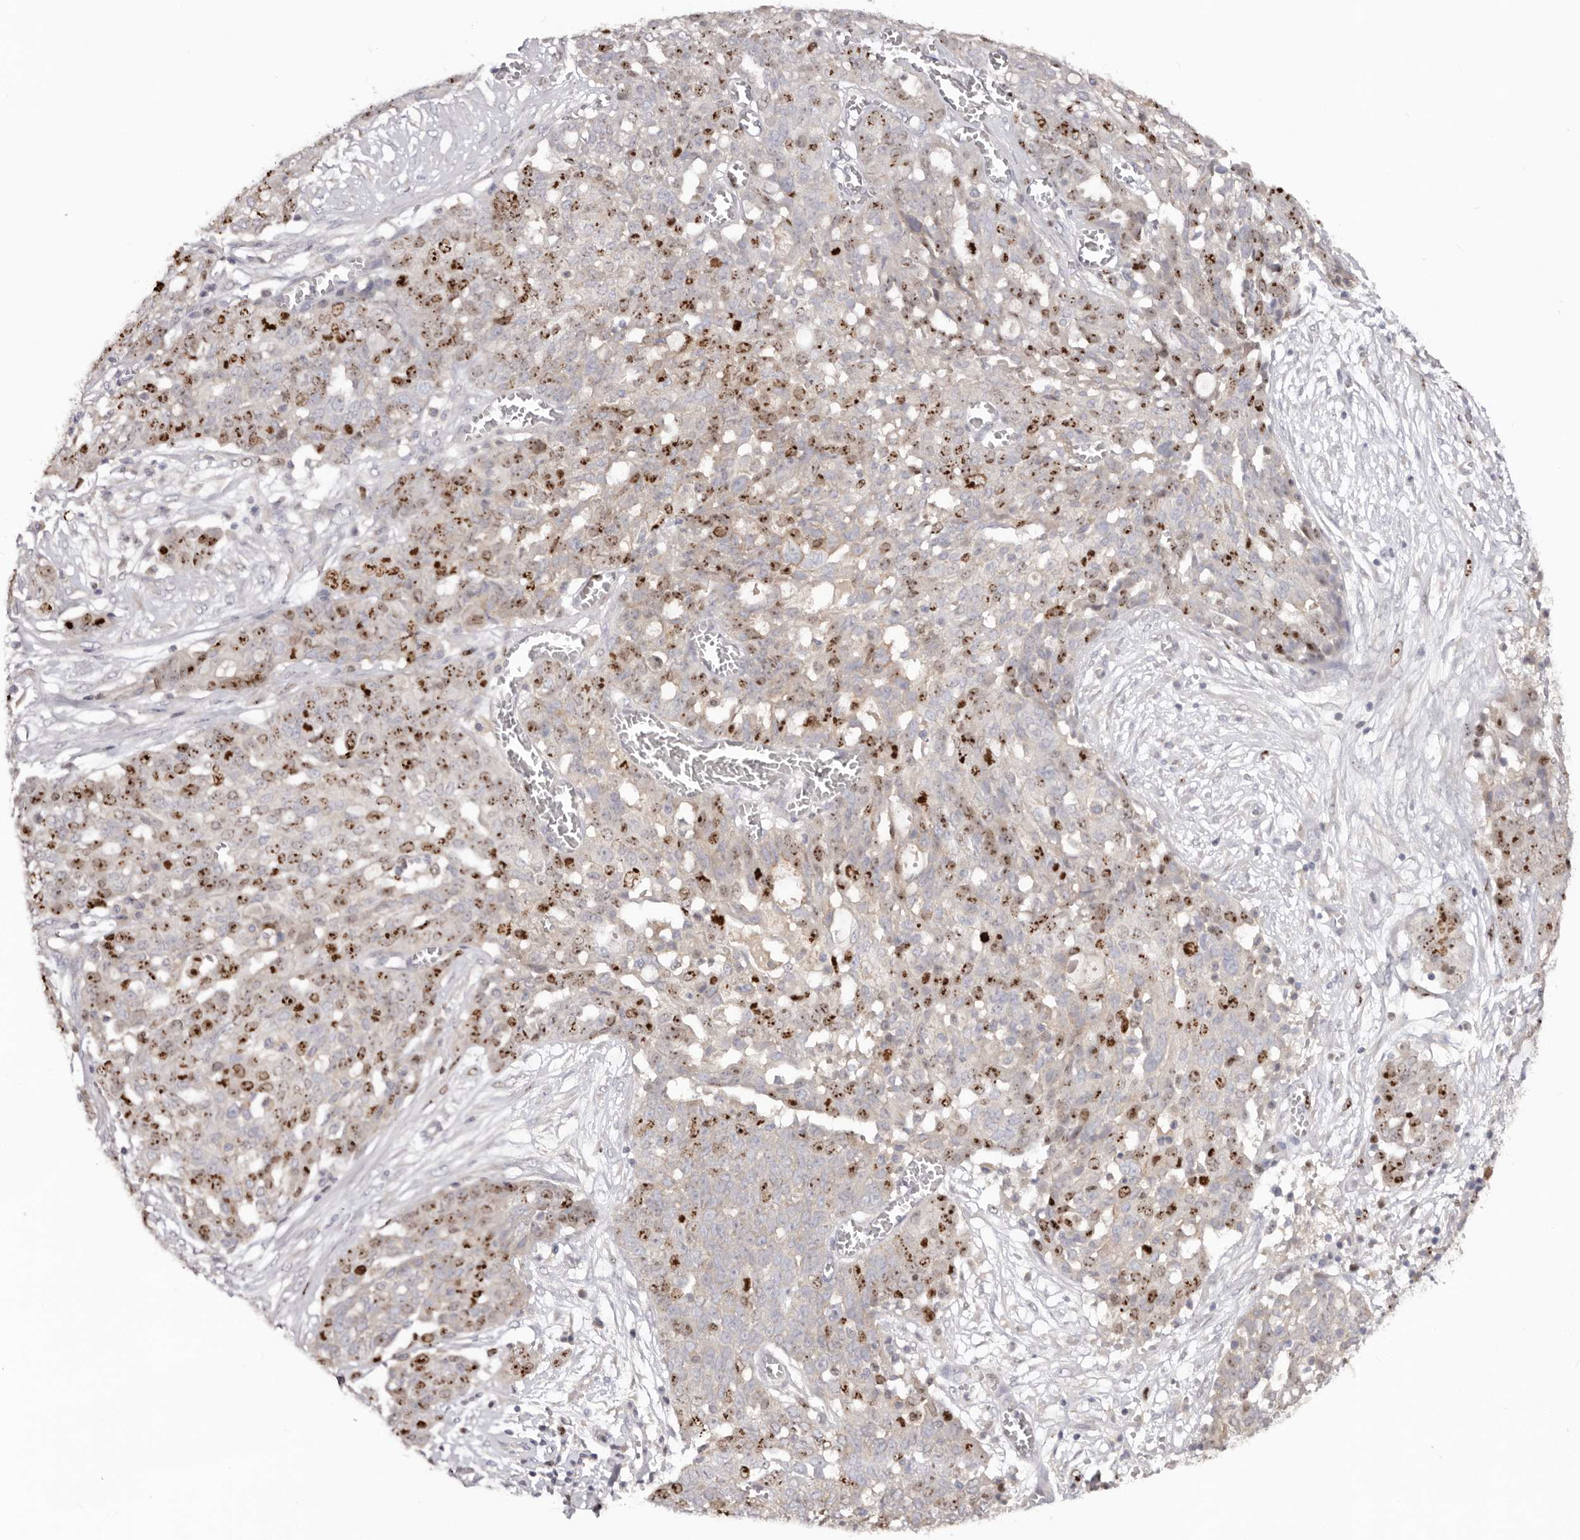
{"staining": {"intensity": "strong", "quantity": "25%-75%", "location": "nuclear"}, "tissue": "ovarian cancer", "cell_type": "Tumor cells", "image_type": "cancer", "snomed": [{"axis": "morphology", "description": "Cystadenocarcinoma, serous, NOS"}, {"axis": "topography", "description": "Soft tissue"}, {"axis": "topography", "description": "Ovary"}], "caption": "Immunohistochemical staining of ovarian serous cystadenocarcinoma reveals strong nuclear protein staining in about 25%-75% of tumor cells.", "gene": "CCDC190", "patient": {"sex": "female", "age": 57}}